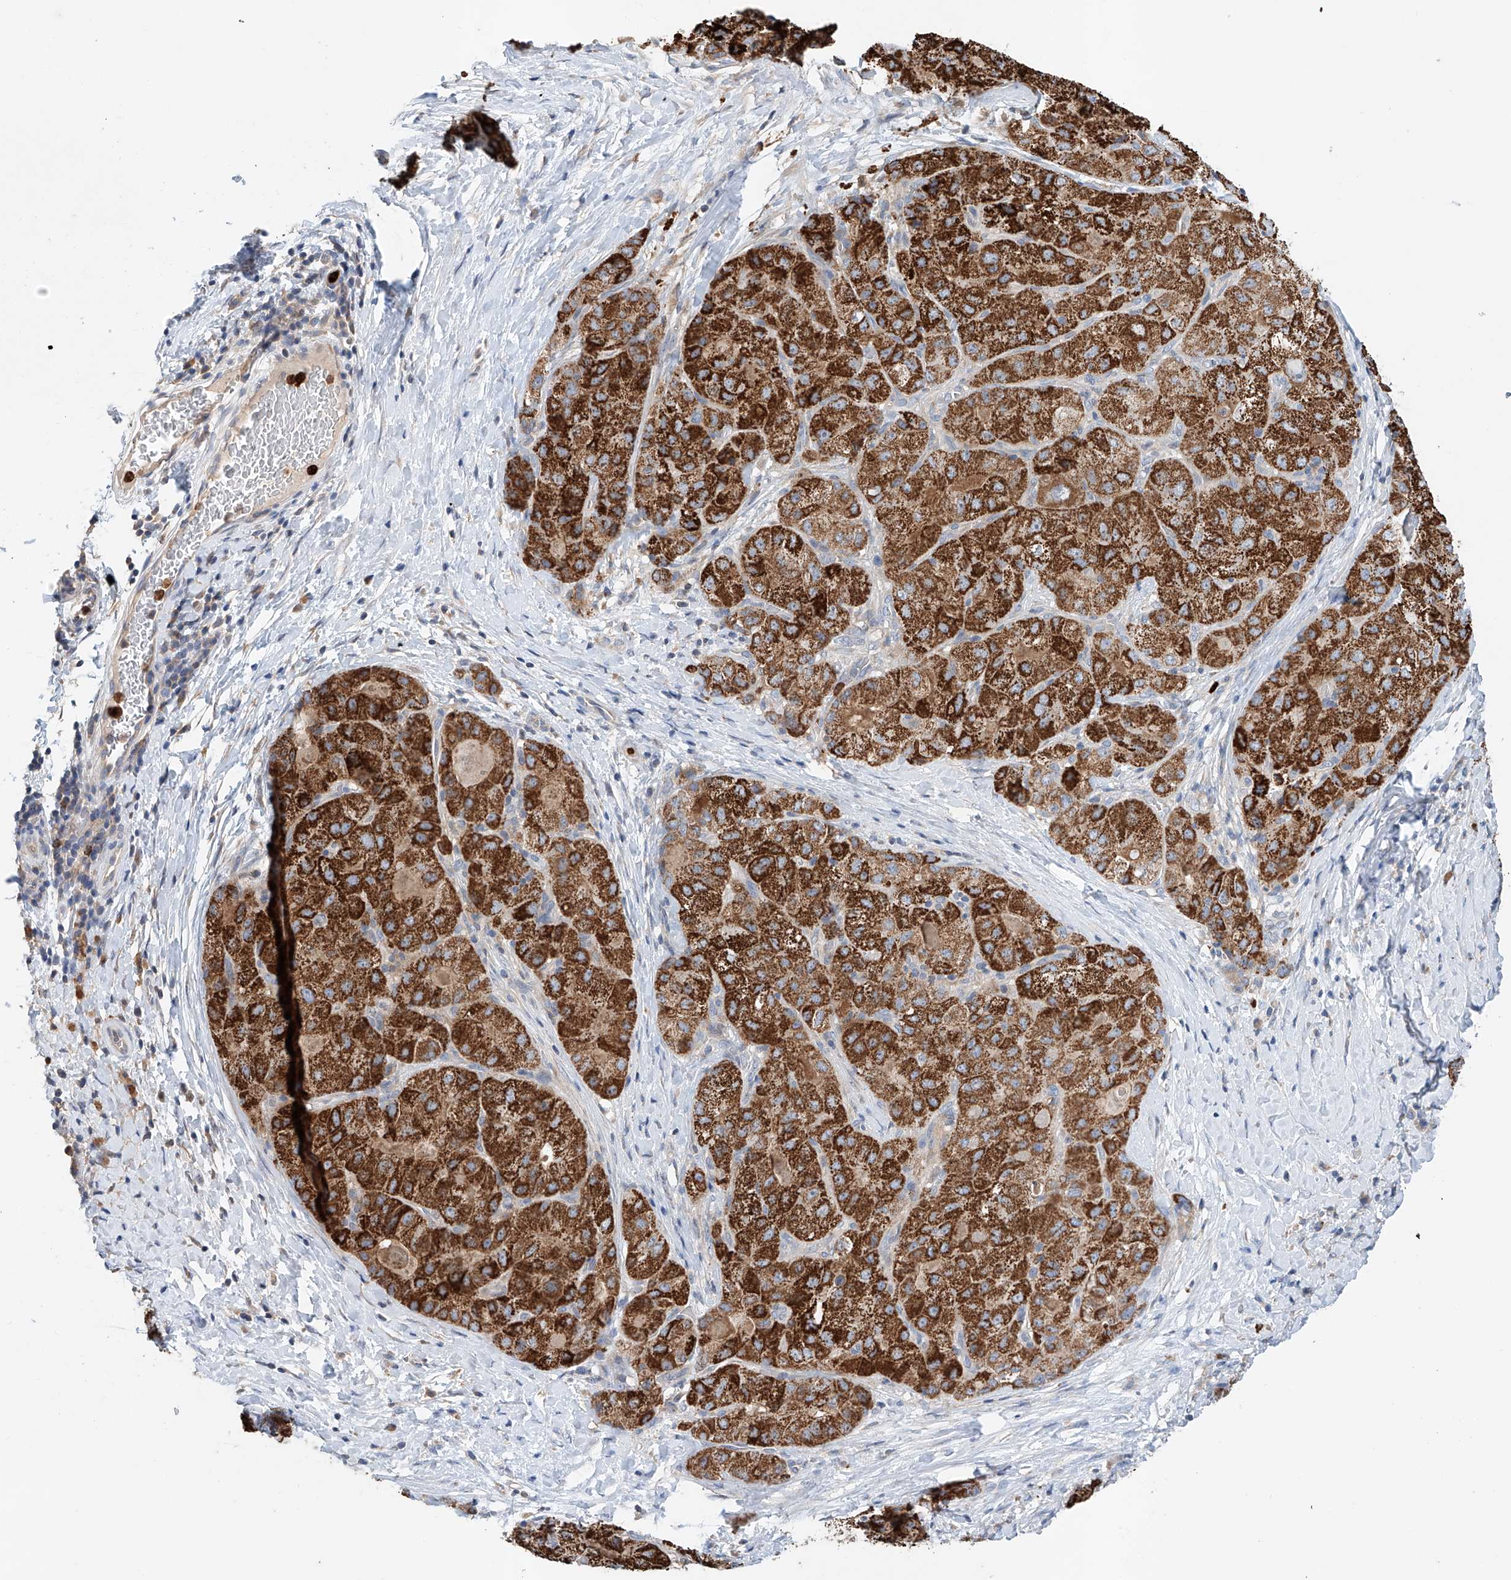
{"staining": {"intensity": "strong", "quantity": ">75%", "location": "cytoplasmic/membranous"}, "tissue": "liver cancer", "cell_type": "Tumor cells", "image_type": "cancer", "snomed": [{"axis": "morphology", "description": "Carcinoma, Hepatocellular, NOS"}, {"axis": "topography", "description": "Liver"}], "caption": "Strong cytoplasmic/membranous expression is seen in about >75% of tumor cells in liver cancer. The protein is stained brown, and the nuclei are stained in blue (DAB (3,3'-diaminobenzidine) IHC with brightfield microscopy, high magnification).", "gene": "GPC4", "patient": {"sex": "male", "age": 80}}